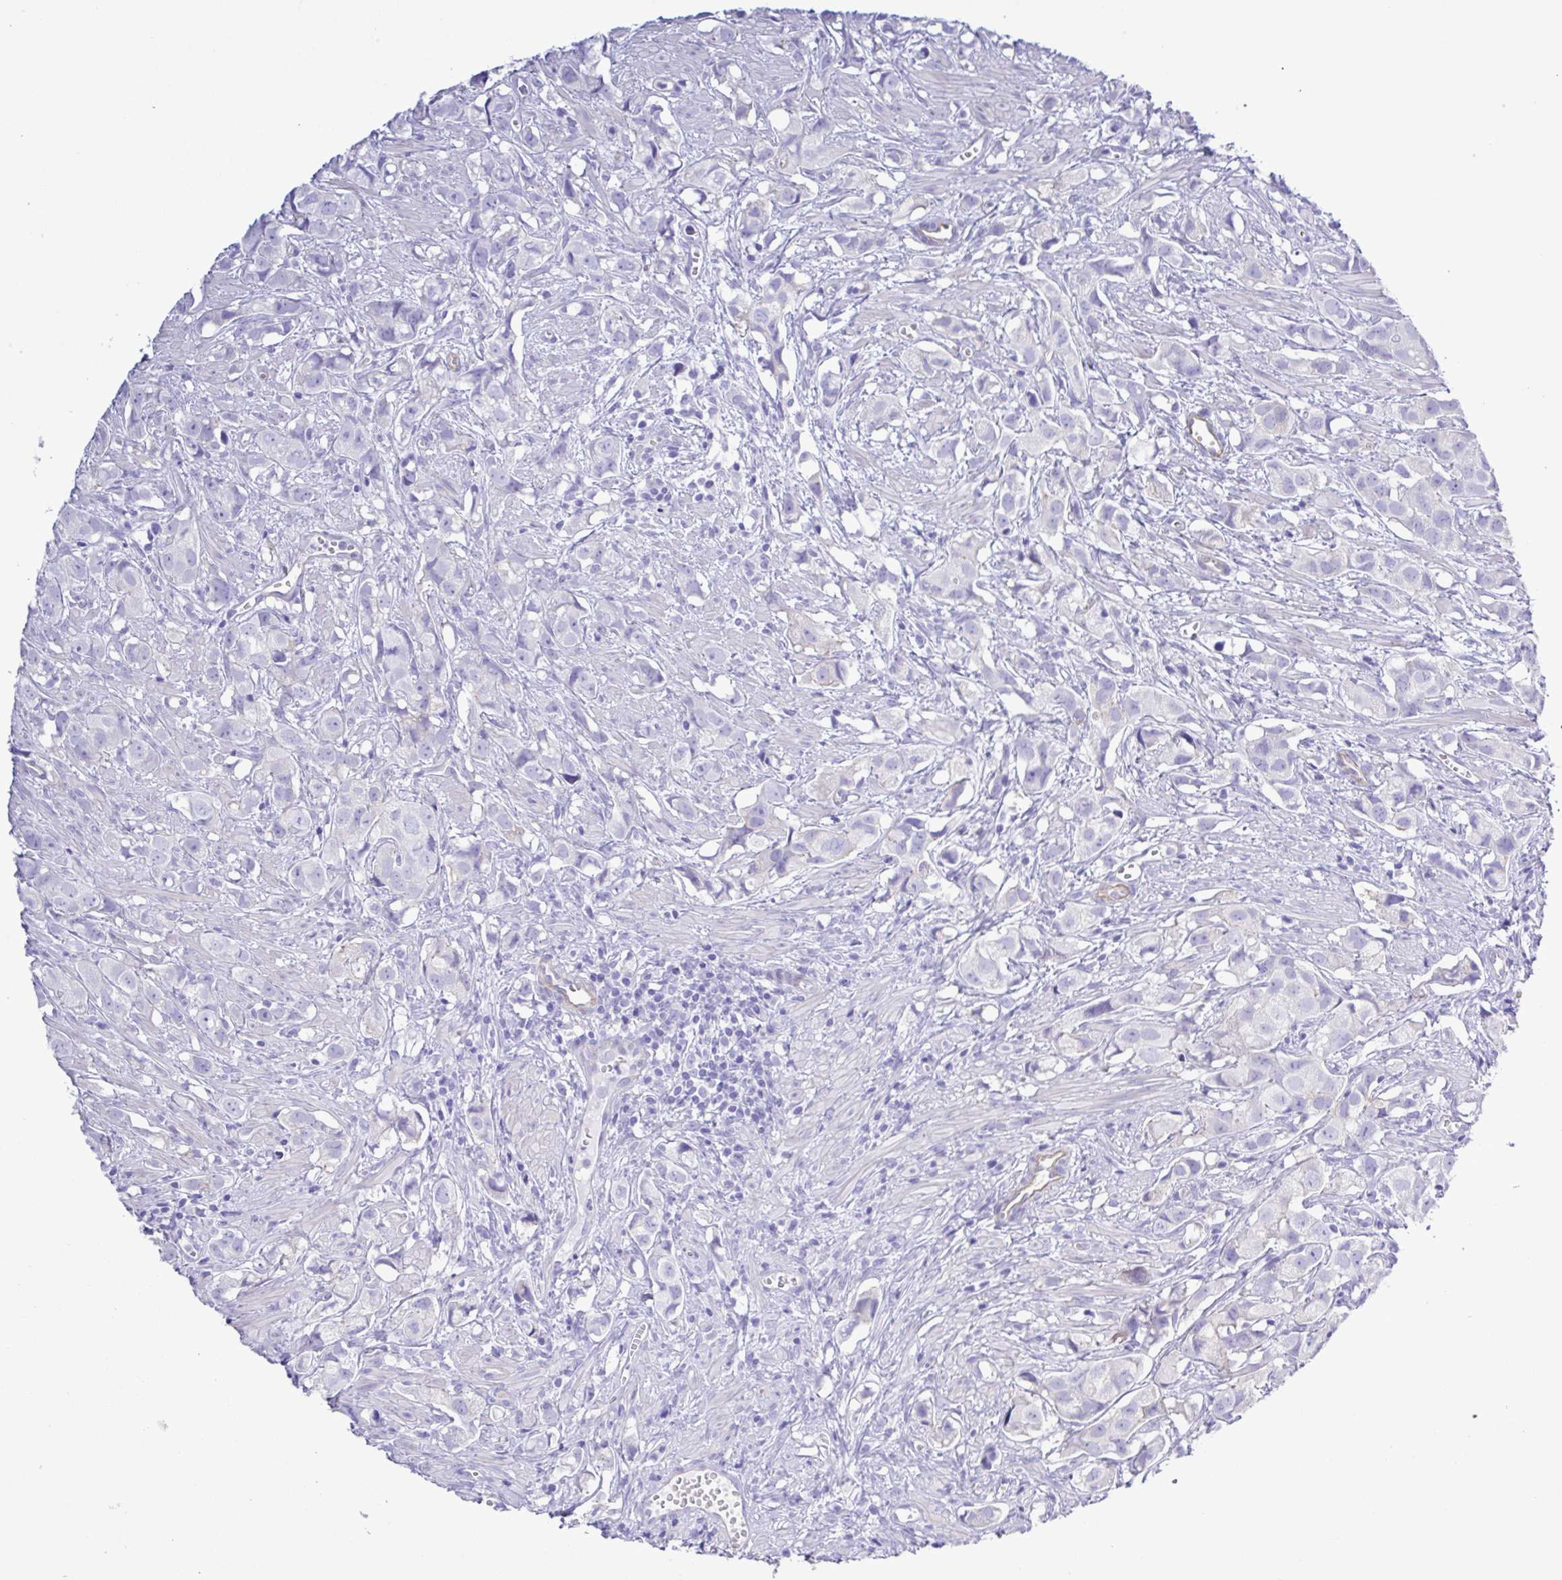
{"staining": {"intensity": "negative", "quantity": "none", "location": "none"}, "tissue": "prostate cancer", "cell_type": "Tumor cells", "image_type": "cancer", "snomed": [{"axis": "morphology", "description": "Adenocarcinoma, High grade"}, {"axis": "topography", "description": "Prostate"}], "caption": "Image shows no protein staining in tumor cells of prostate high-grade adenocarcinoma tissue.", "gene": "CYP11A1", "patient": {"sex": "male", "age": 58}}